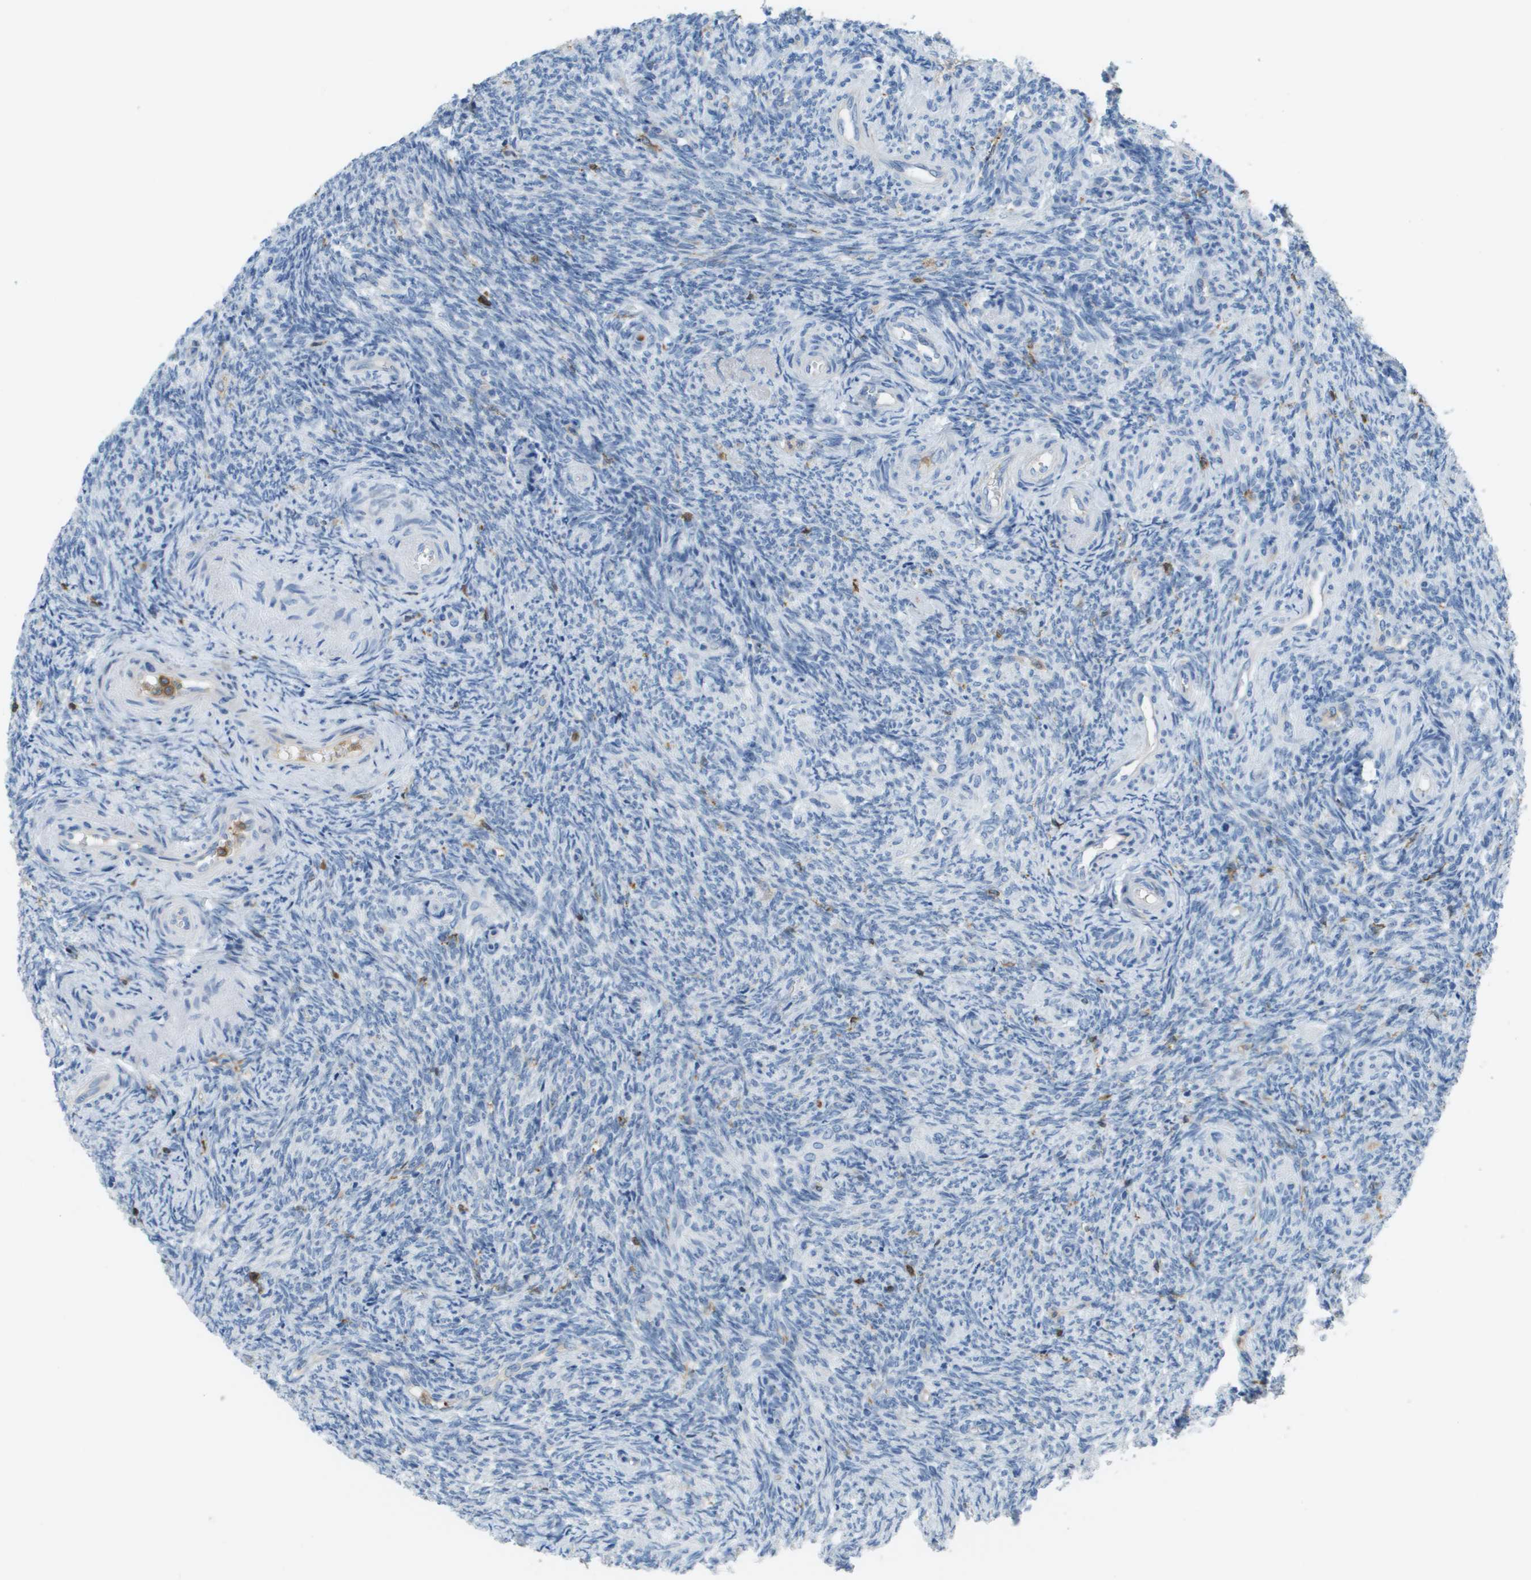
{"staining": {"intensity": "weak", "quantity": "25%-75%", "location": "cytoplasmic/membranous"}, "tissue": "ovary", "cell_type": "Follicle cells", "image_type": "normal", "snomed": [{"axis": "morphology", "description": "Normal tissue, NOS"}, {"axis": "topography", "description": "Ovary"}], "caption": "Immunohistochemical staining of benign human ovary reveals low levels of weak cytoplasmic/membranous positivity in approximately 25%-75% of follicle cells.", "gene": "APBB1IP", "patient": {"sex": "female", "age": 41}}